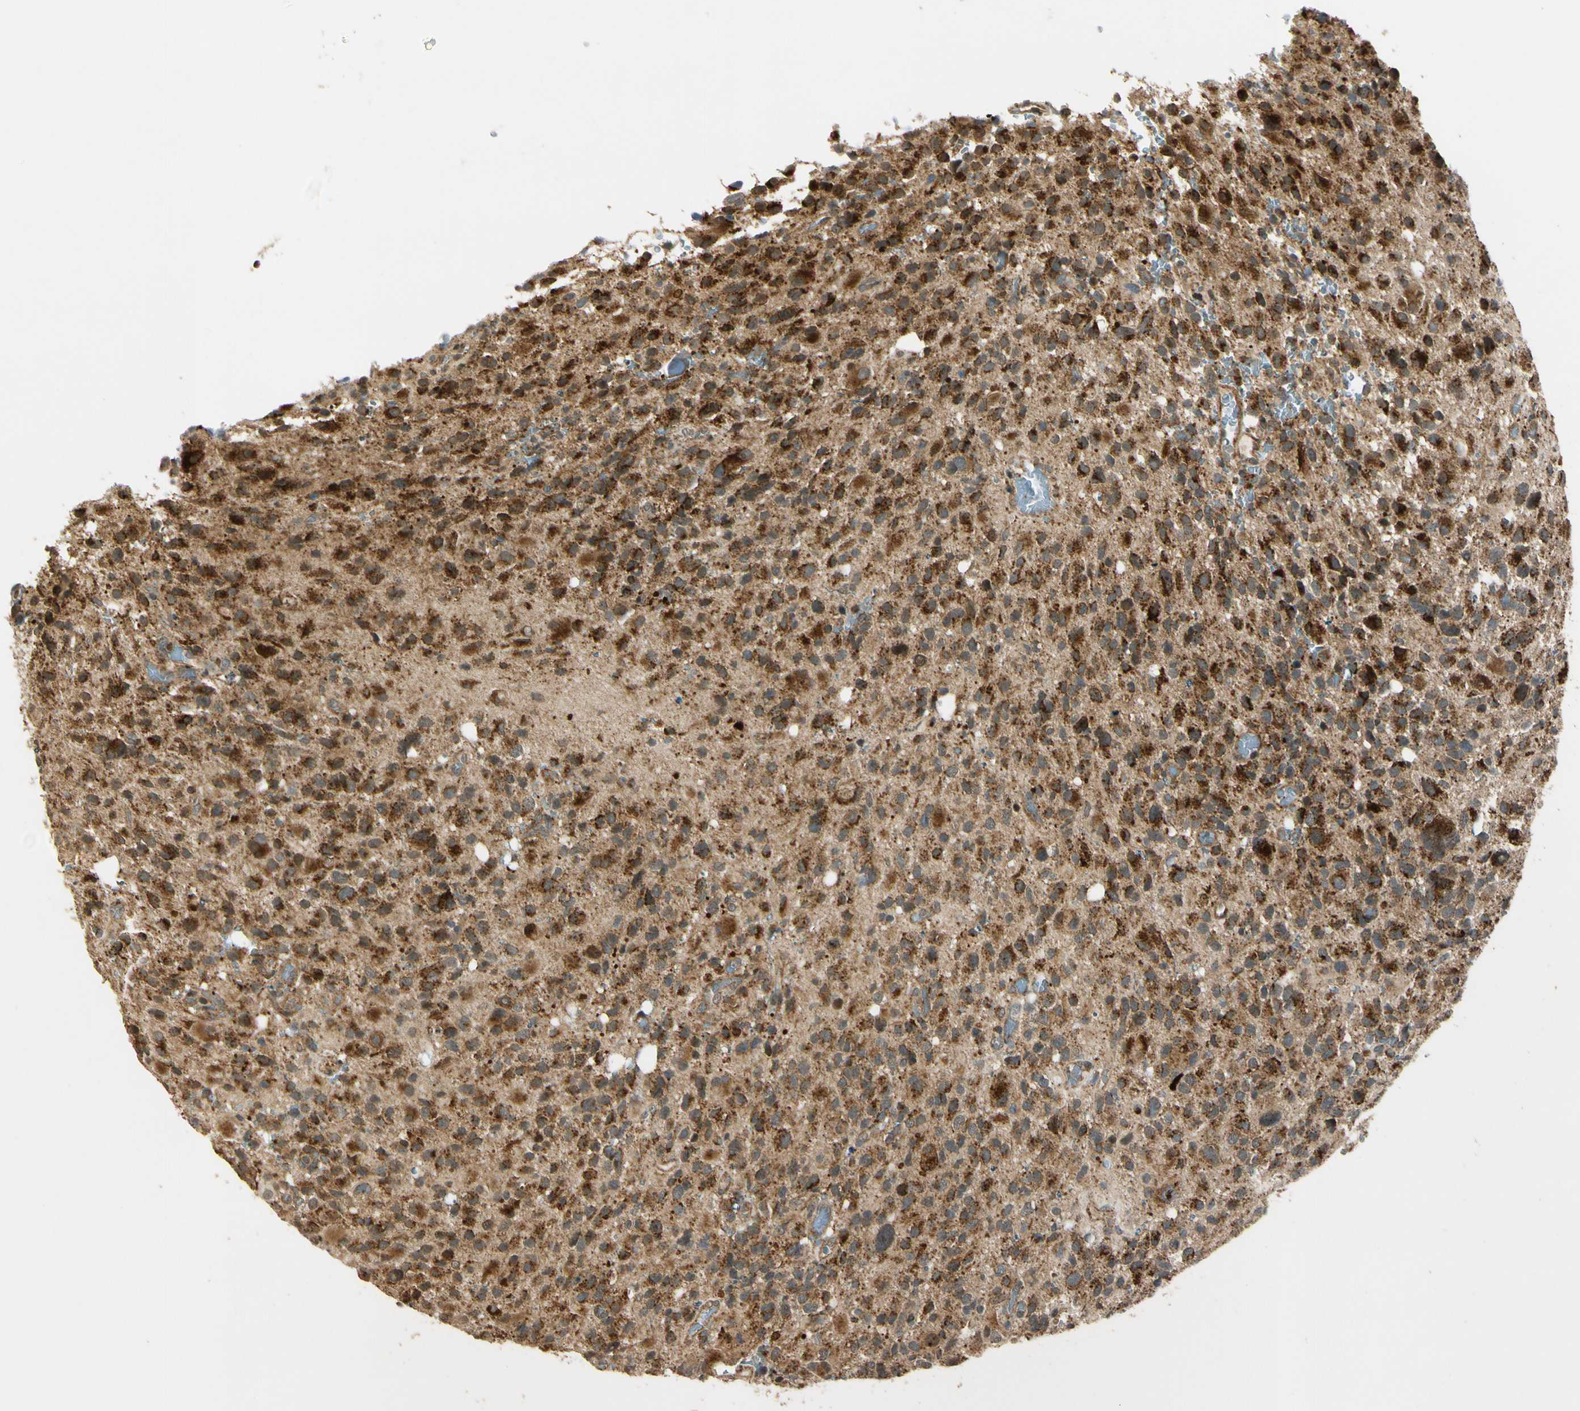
{"staining": {"intensity": "strong", "quantity": ">75%", "location": "cytoplasmic/membranous"}, "tissue": "glioma", "cell_type": "Tumor cells", "image_type": "cancer", "snomed": [{"axis": "morphology", "description": "Glioma, malignant, High grade"}, {"axis": "topography", "description": "Brain"}], "caption": "An image of human glioma stained for a protein reveals strong cytoplasmic/membranous brown staining in tumor cells. The staining was performed using DAB (3,3'-diaminobenzidine) to visualize the protein expression in brown, while the nuclei were stained in blue with hematoxylin (Magnification: 20x).", "gene": "LAMTOR1", "patient": {"sex": "male", "age": 48}}